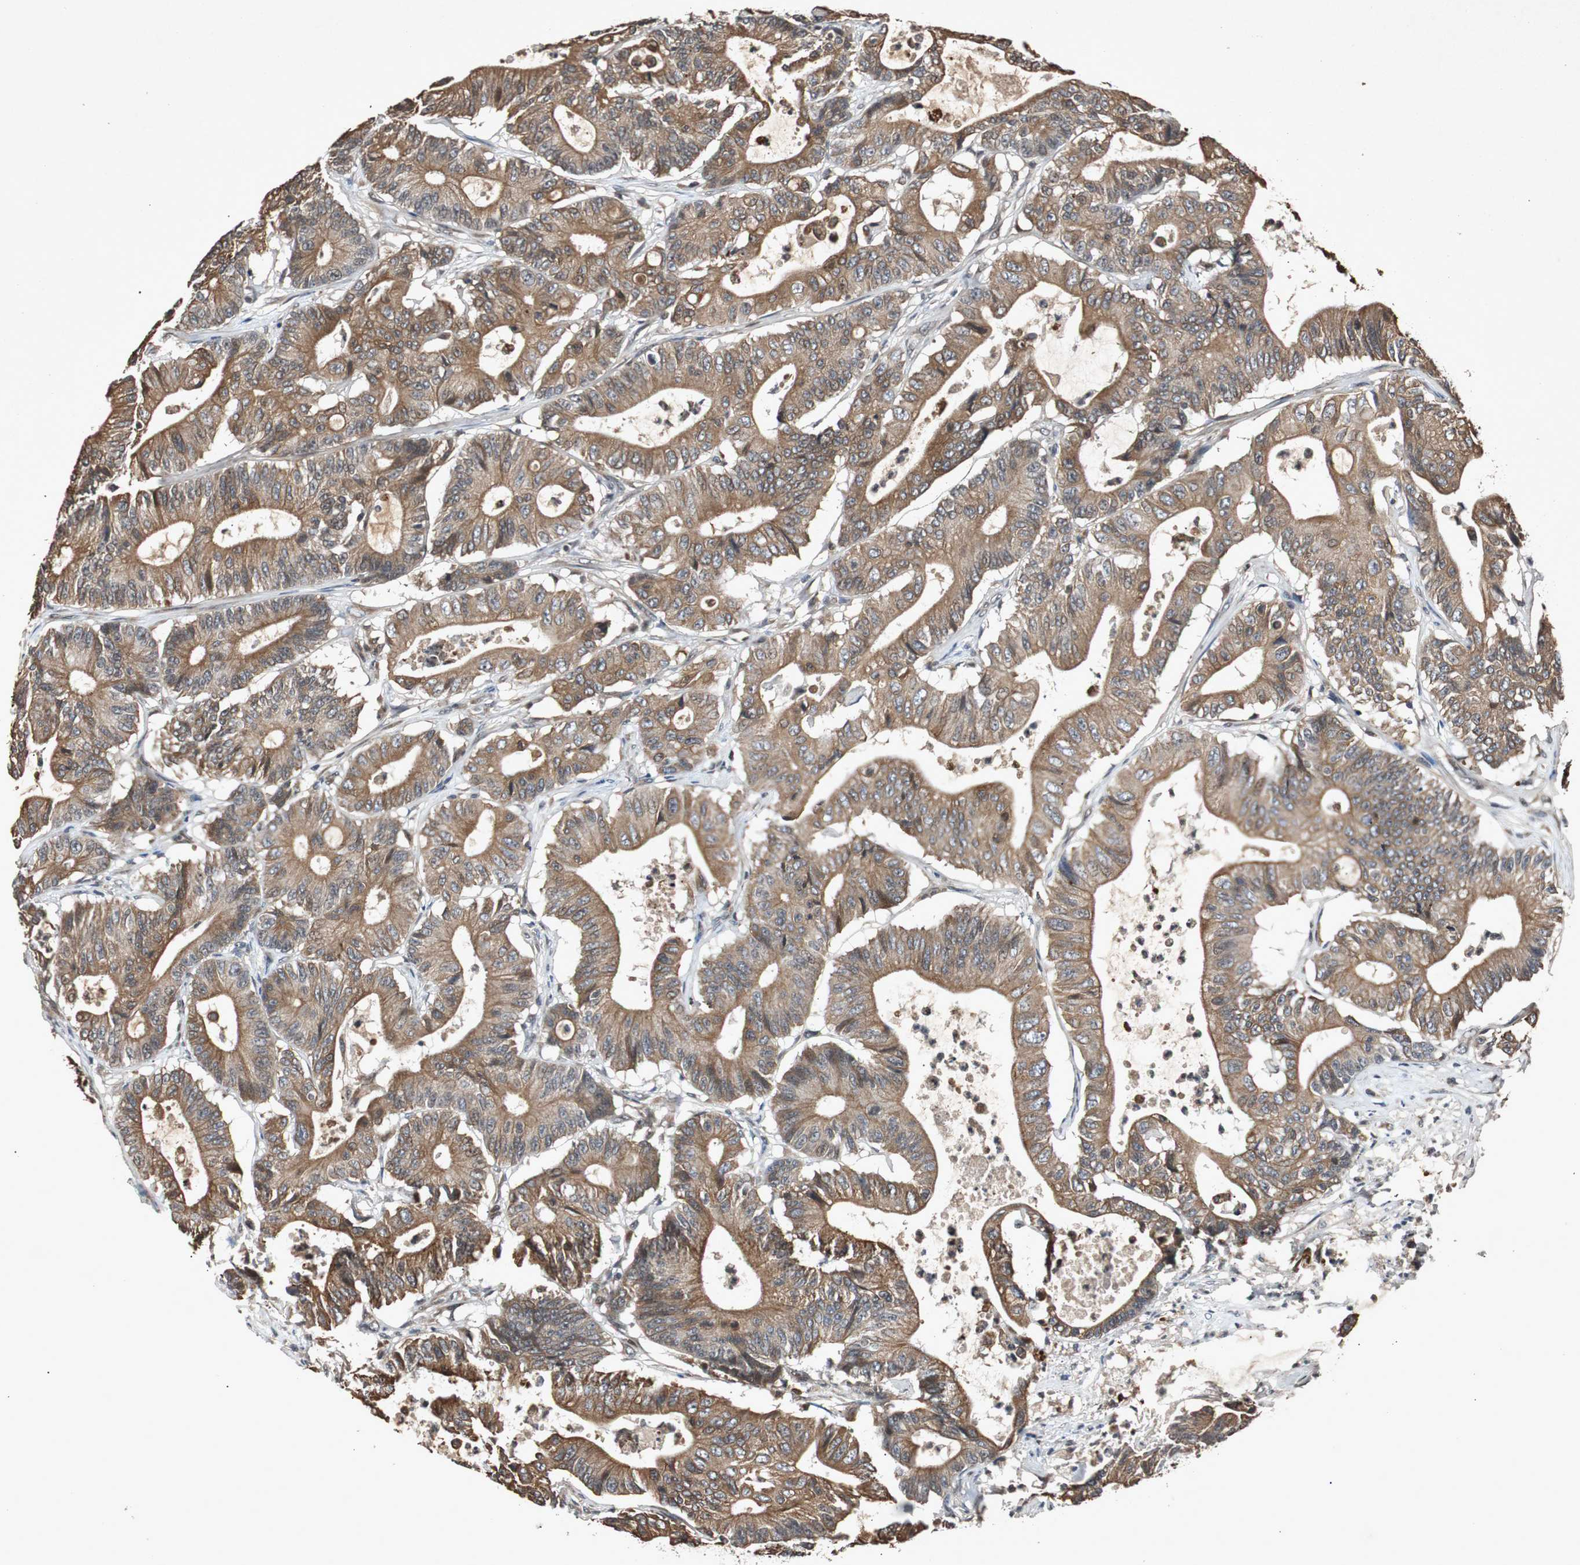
{"staining": {"intensity": "moderate", "quantity": ">75%", "location": "cytoplasmic/membranous"}, "tissue": "colorectal cancer", "cell_type": "Tumor cells", "image_type": "cancer", "snomed": [{"axis": "morphology", "description": "Adenocarcinoma, NOS"}, {"axis": "topography", "description": "Colon"}], "caption": "An immunohistochemistry image of tumor tissue is shown. Protein staining in brown shows moderate cytoplasmic/membranous positivity in colorectal cancer (adenocarcinoma) within tumor cells.", "gene": "SLIT2", "patient": {"sex": "female", "age": 84}}